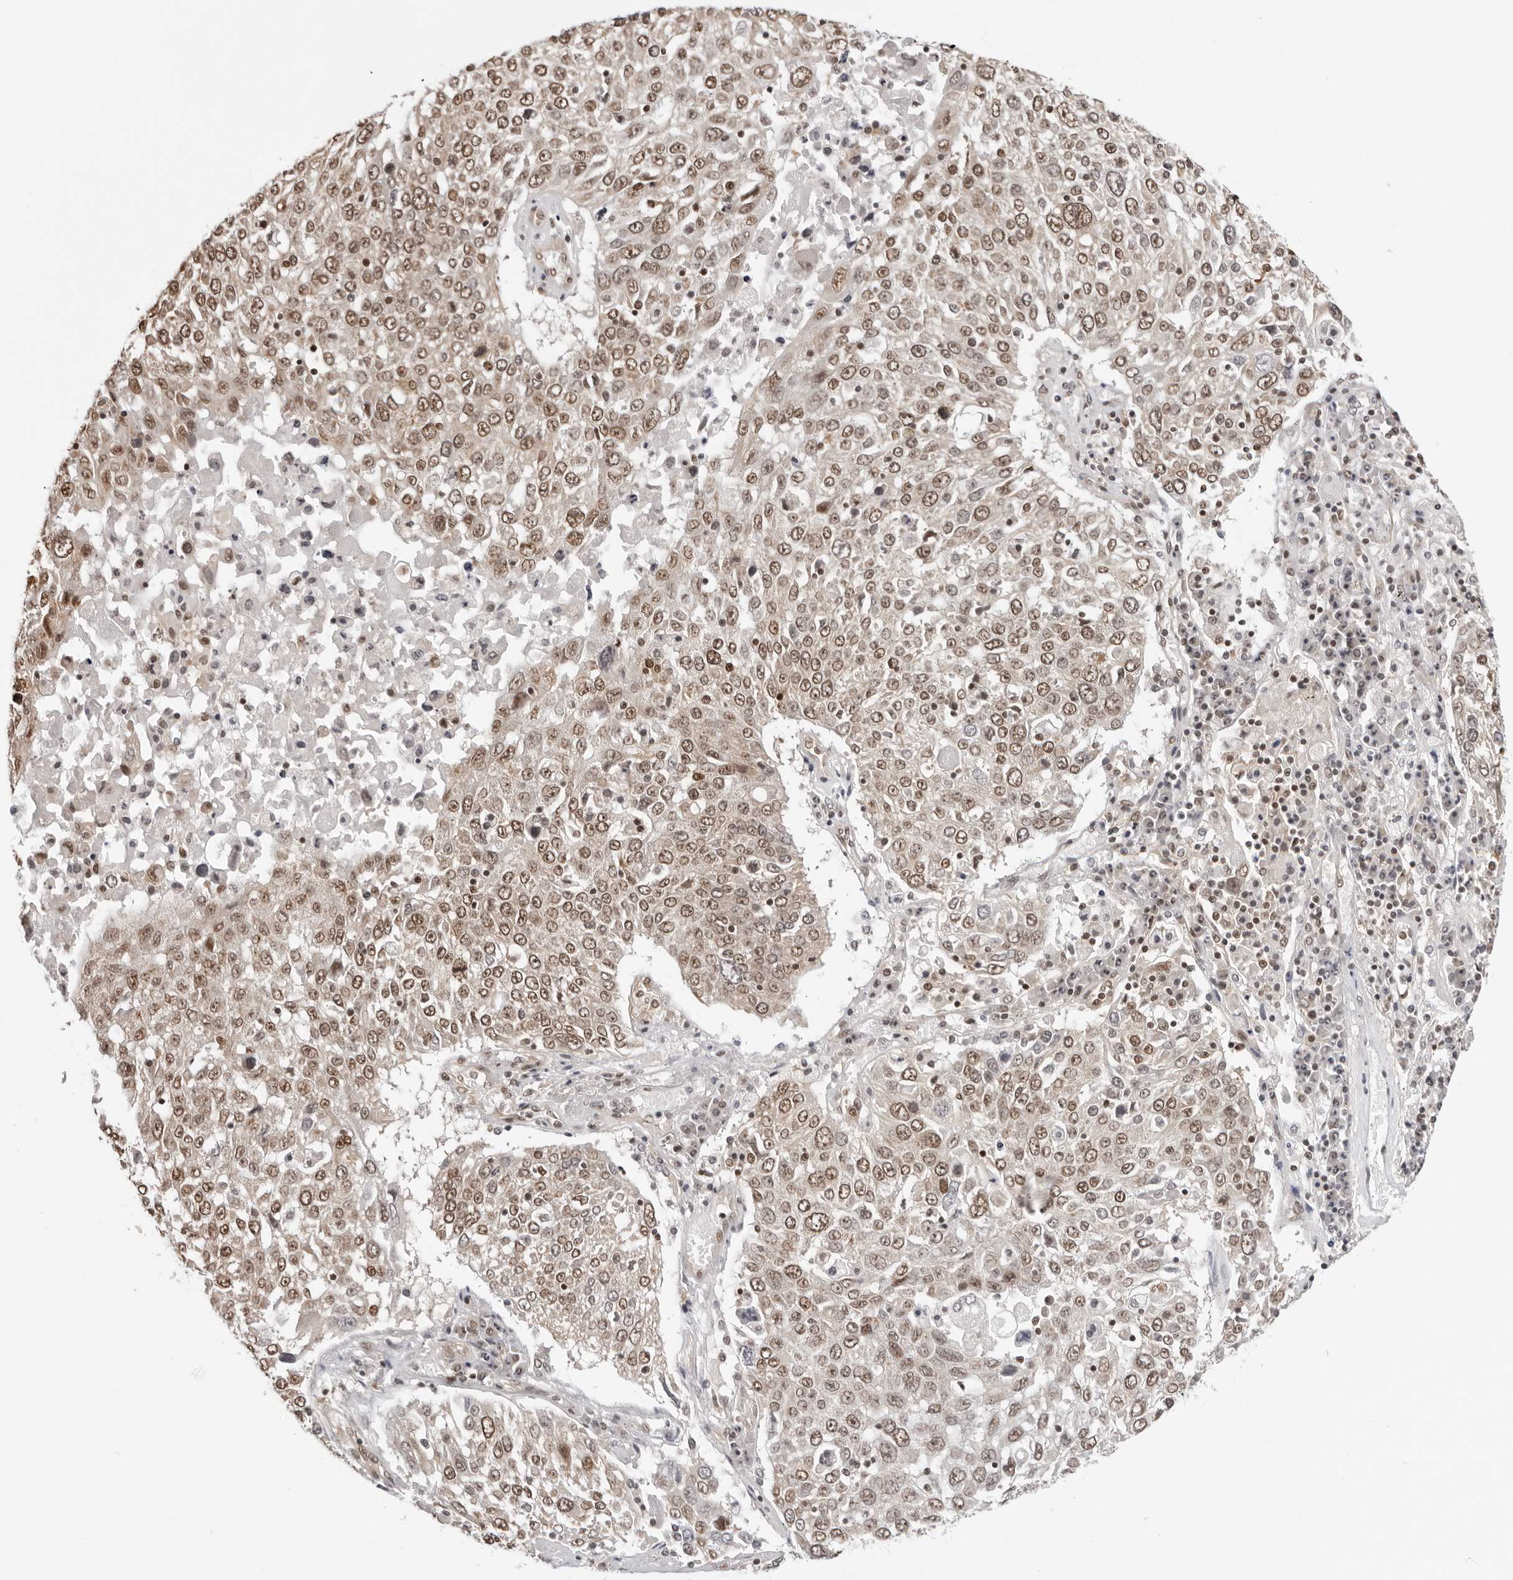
{"staining": {"intensity": "moderate", "quantity": "25%-75%", "location": "nuclear"}, "tissue": "lung cancer", "cell_type": "Tumor cells", "image_type": "cancer", "snomed": [{"axis": "morphology", "description": "Squamous cell carcinoma, NOS"}, {"axis": "topography", "description": "Lung"}], "caption": "A photomicrograph of lung cancer (squamous cell carcinoma) stained for a protein displays moderate nuclear brown staining in tumor cells. The staining was performed using DAB to visualize the protein expression in brown, while the nuclei were stained in blue with hematoxylin (Magnification: 20x).", "gene": "SDE2", "patient": {"sex": "male", "age": 65}}